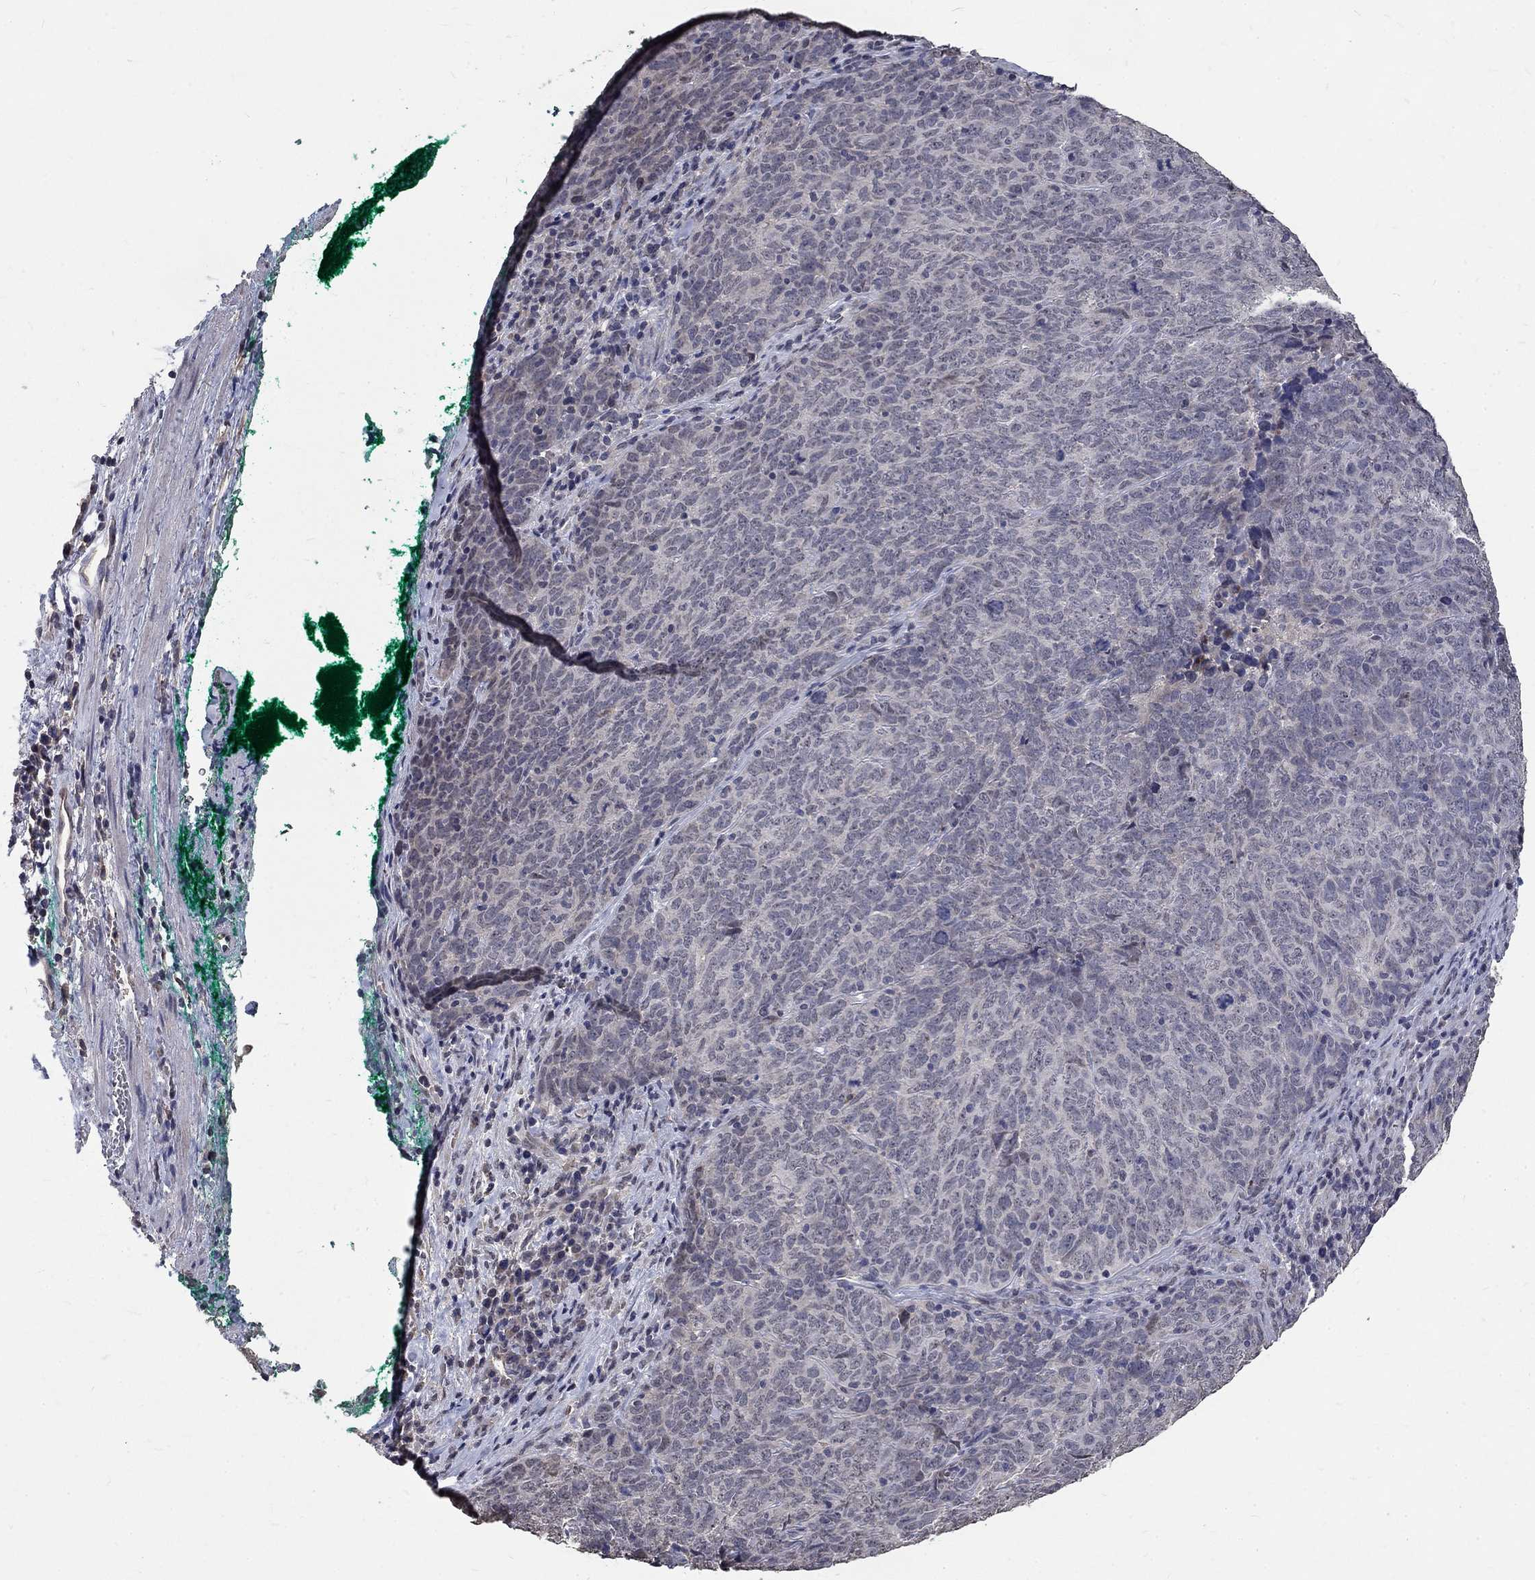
{"staining": {"intensity": "negative", "quantity": "none", "location": "none"}, "tissue": "skin cancer", "cell_type": "Tumor cells", "image_type": "cancer", "snomed": [{"axis": "morphology", "description": "Squamous cell carcinoma, NOS"}, {"axis": "topography", "description": "Skin"}, {"axis": "topography", "description": "Anal"}], "caption": "Tumor cells show no significant protein positivity in skin squamous cell carcinoma.", "gene": "CHST5", "patient": {"sex": "female", "age": 51}}